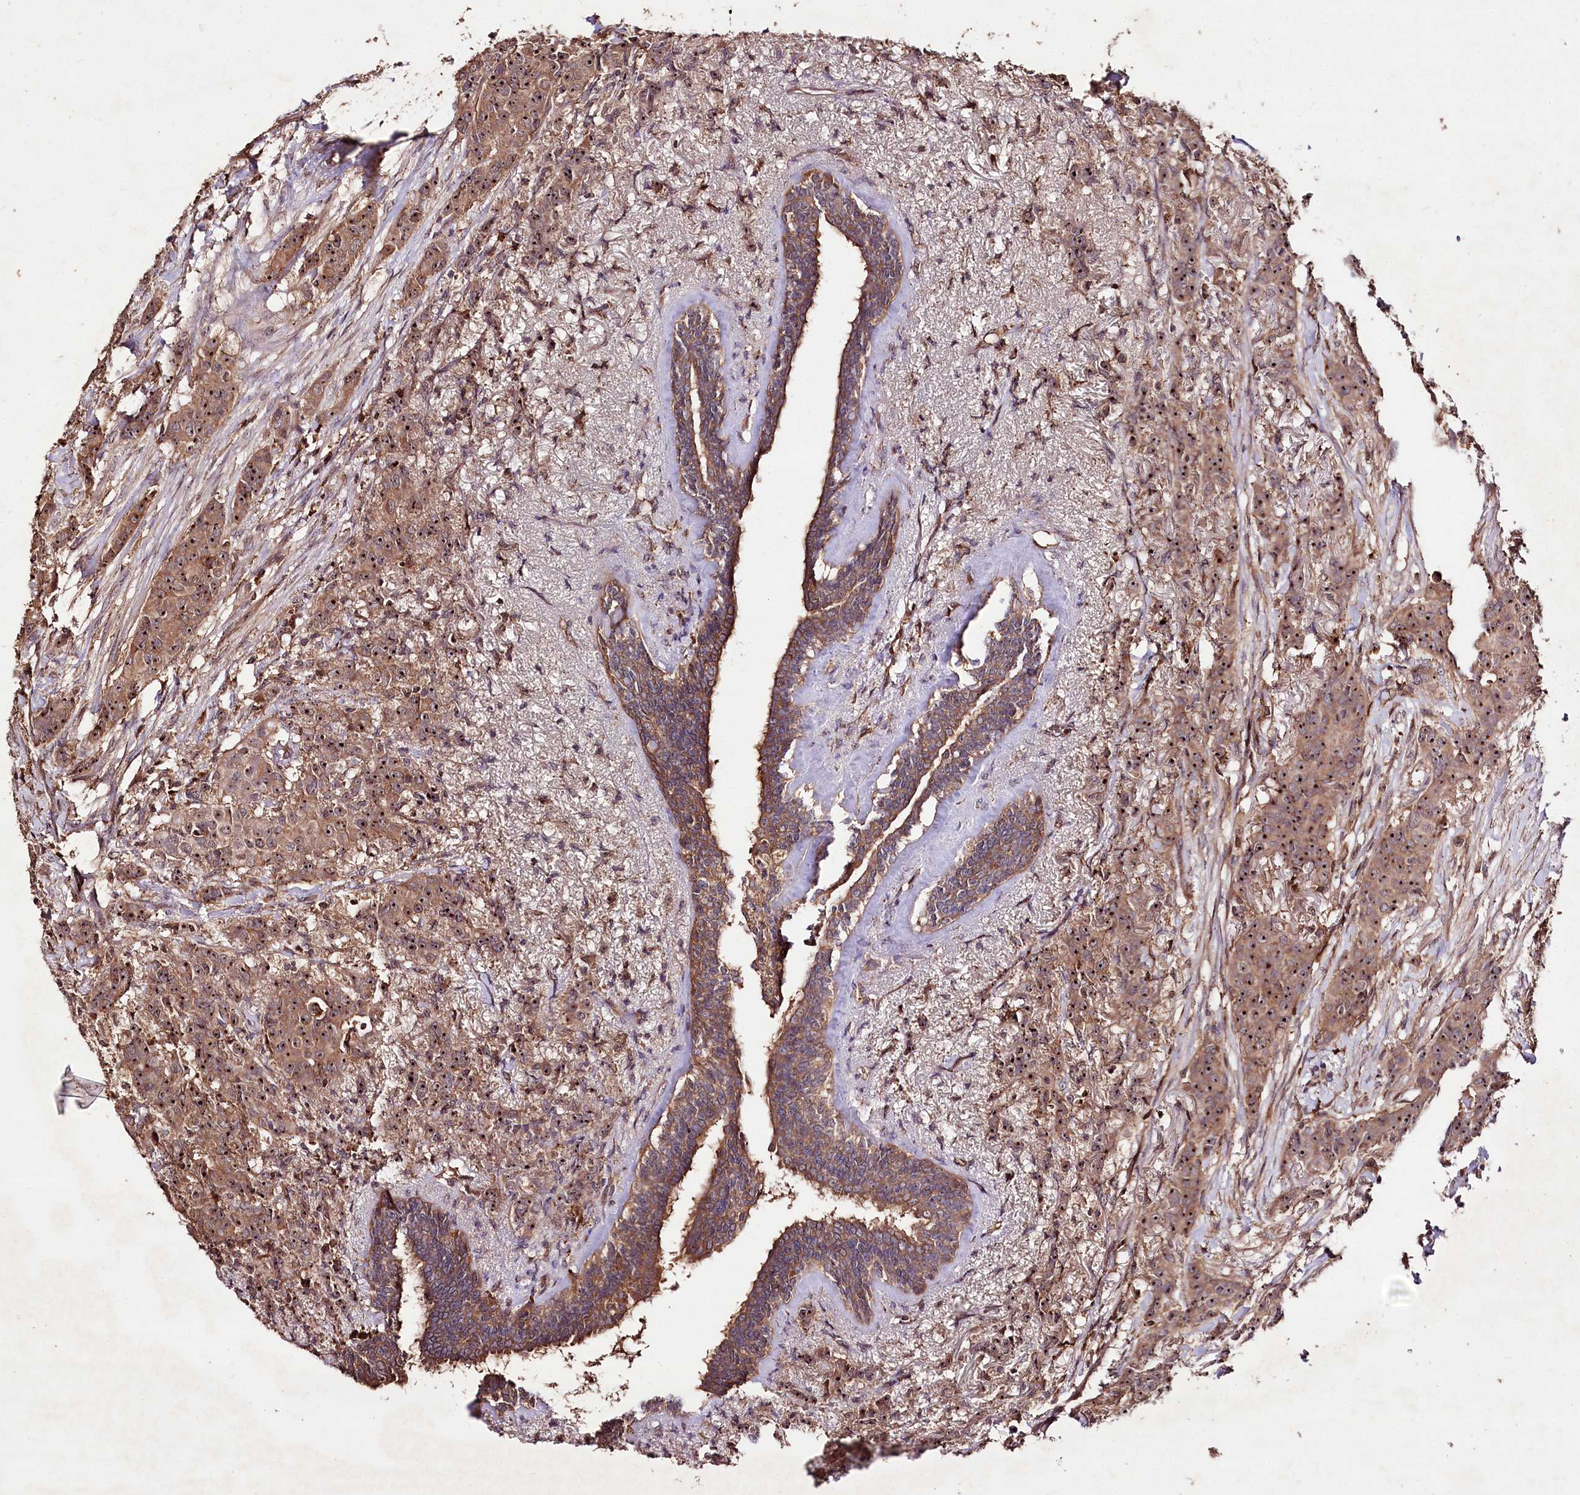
{"staining": {"intensity": "moderate", "quantity": ">75%", "location": "cytoplasmic/membranous,nuclear"}, "tissue": "breast cancer", "cell_type": "Tumor cells", "image_type": "cancer", "snomed": [{"axis": "morphology", "description": "Duct carcinoma"}, {"axis": "topography", "description": "Breast"}], "caption": "Human breast invasive ductal carcinoma stained for a protein (brown) displays moderate cytoplasmic/membranous and nuclear positive staining in about >75% of tumor cells.", "gene": "FAM53B", "patient": {"sex": "female", "age": 40}}